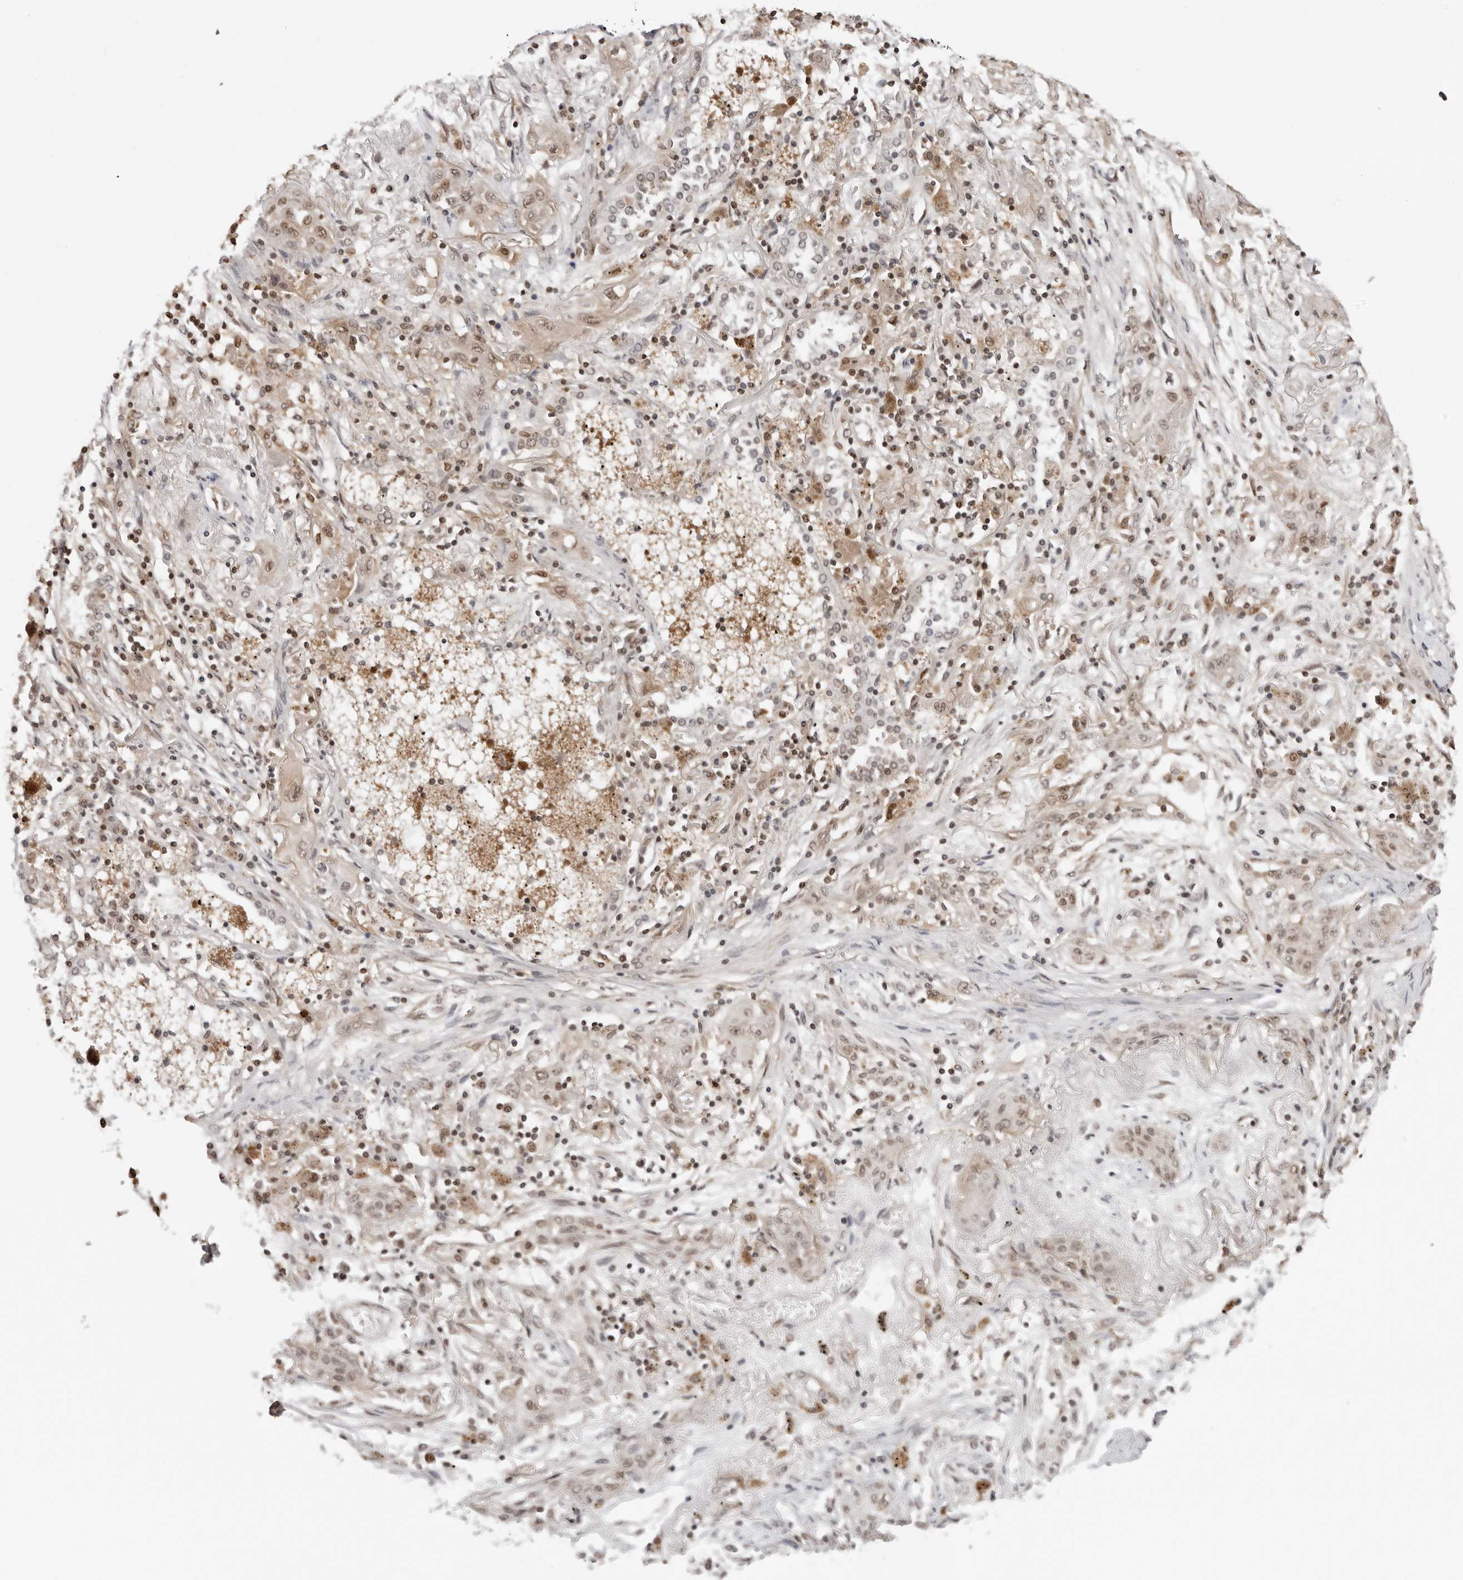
{"staining": {"intensity": "weak", "quantity": ">75%", "location": "nuclear"}, "tissue": "lung cancer", "cell_type": "Tumor cells", "image_type": "cancer", "snomed": [{"axis": "morphology", "description": "Squamous cell carcinoma, NOS"}, {"axis": "topography", "description": "Lung"}], "caption": "Immunohistochemical staining of lung squamous cell carcinoma demonstrates low levels of weak nuclear positivity in approximately >75% of tumor cells.", "gene": "SDE2", "patient": {"sex": "female", "age": 47}}